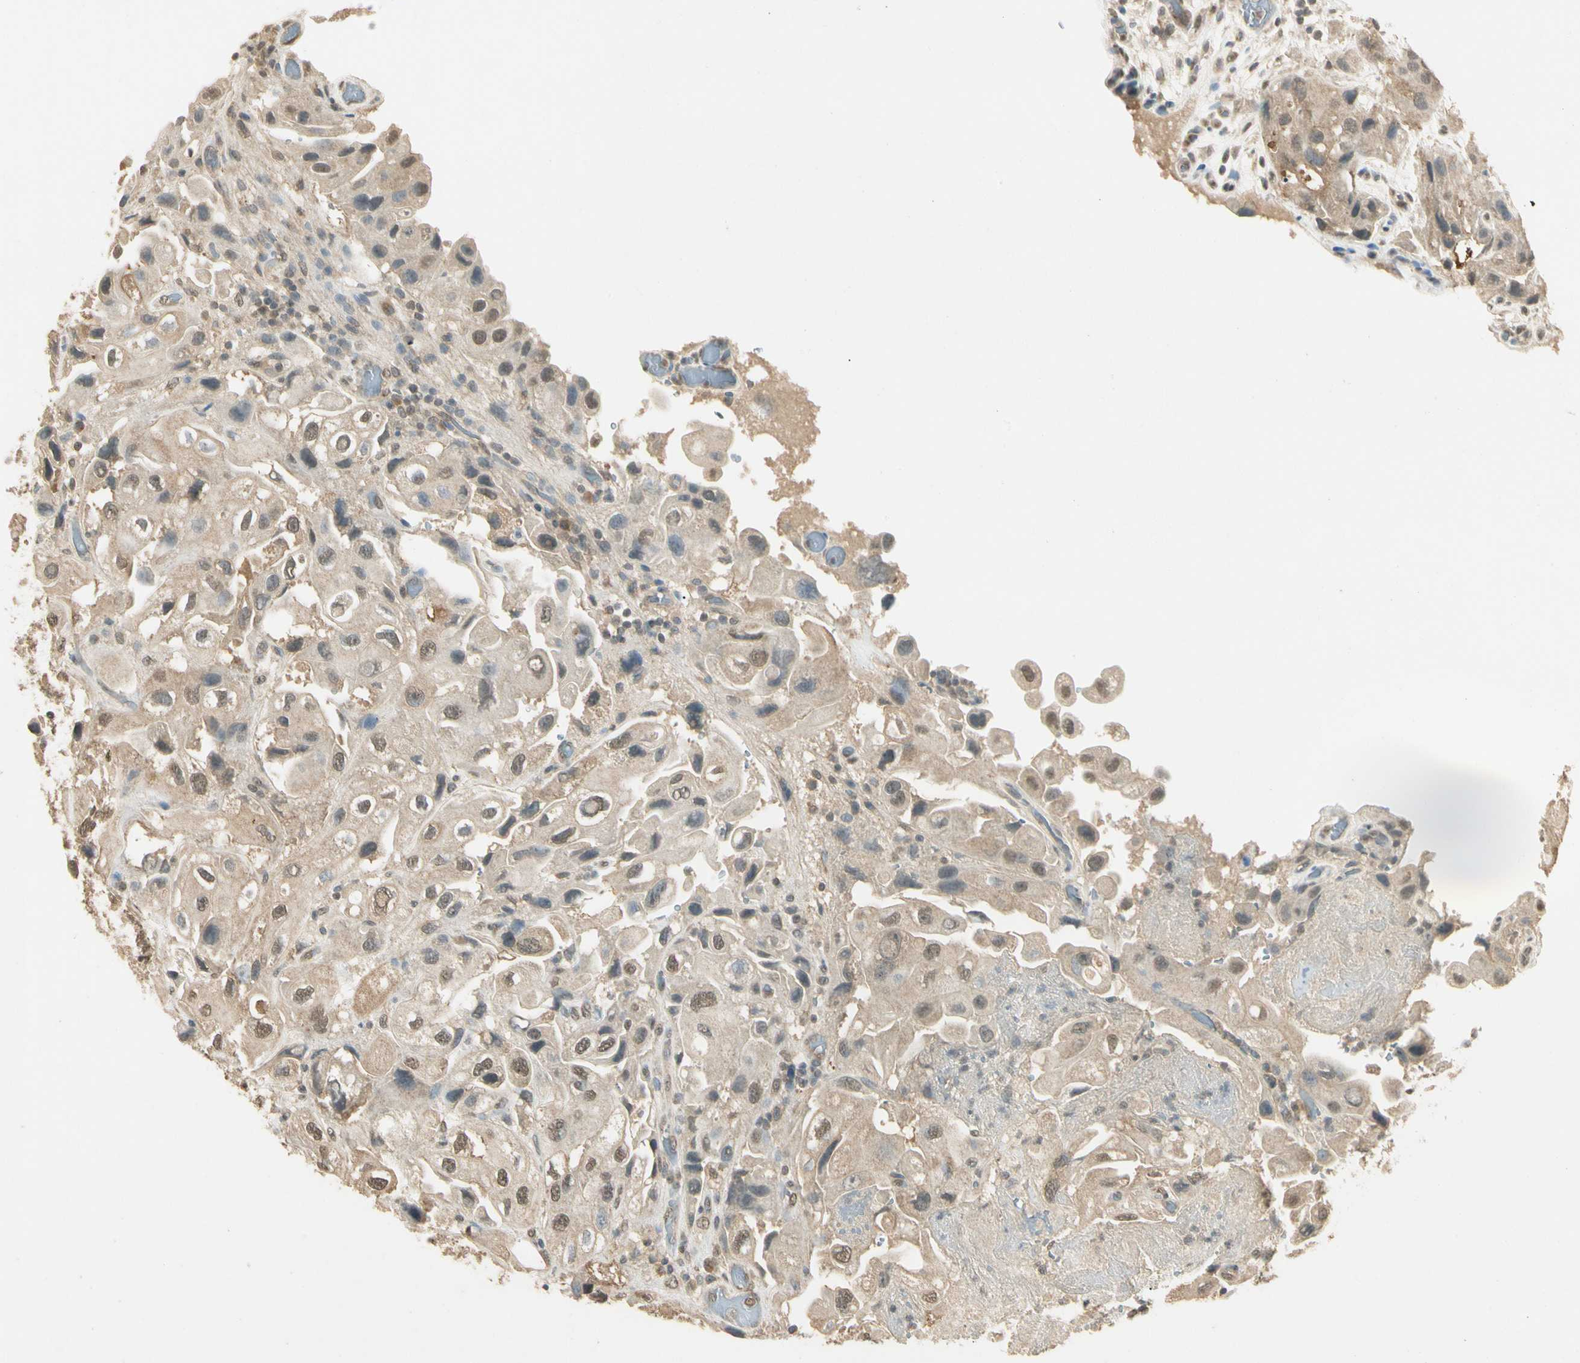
{"staining": {"intensity": "weak", "quantity": ">75%", "location": "cytoplasmic/membranous"}, "tissue": "urothelial cancer", "cell_type": "Tumor cells", "image_type": "cancer", "snomed": [{"axis": "morphology", "description": "Urothelial carcinoma, High grade"}, {"axis": "topography", "description": "Urinary bladder"}], "caption": "Immunohistochemical staining of human urothelial cancer exhibits low levels of weak cytoplasmic/membranous staining in approximately >75% of tumor cells. The protein of interest is shown in brown color, while the nuclei are stained blue.", "gene": "SGCA", "patient": {"sex": "female", "age": 64}}